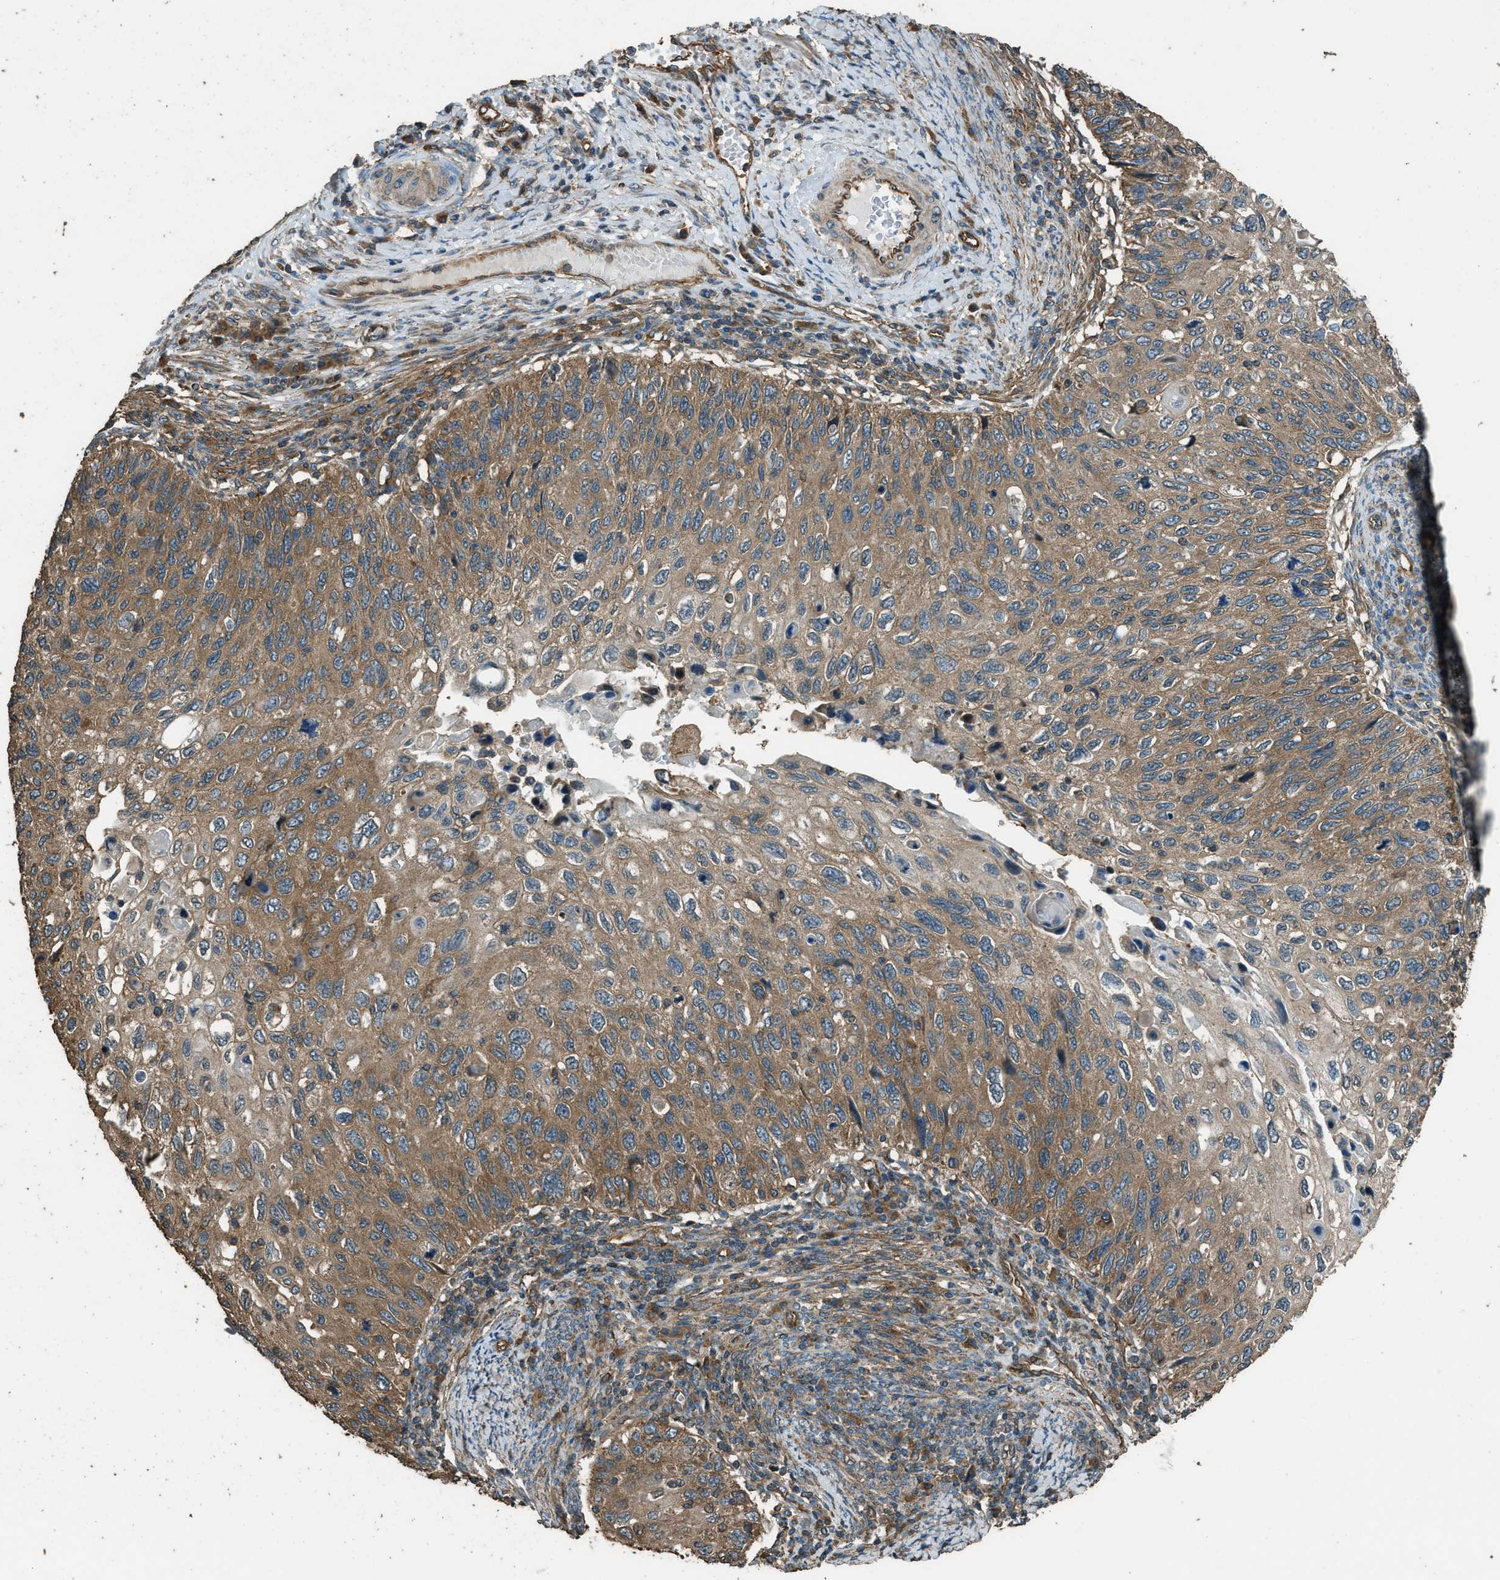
{"staining": {"intensity": "moderate", "quantity": ">75%", "location": "cytoplasmic/membranous"}, "tissue": "cervical cancer", "cell_type": "Tumor cells", "image_type": "cancer", "snomed": [{"axis": "morphology", "description": "Squamous cell carcinoma, NOS"}, {"axis": "topography", "description": "Cervix"}], "caption": "A micrograph of cervical squamous cell carcinoma stained for a protein displays moderate cytoplasmic/membranous brown staining in tumor cells.", "gene": "MARS1", "patient": {"sex": "female", "age": 70}}